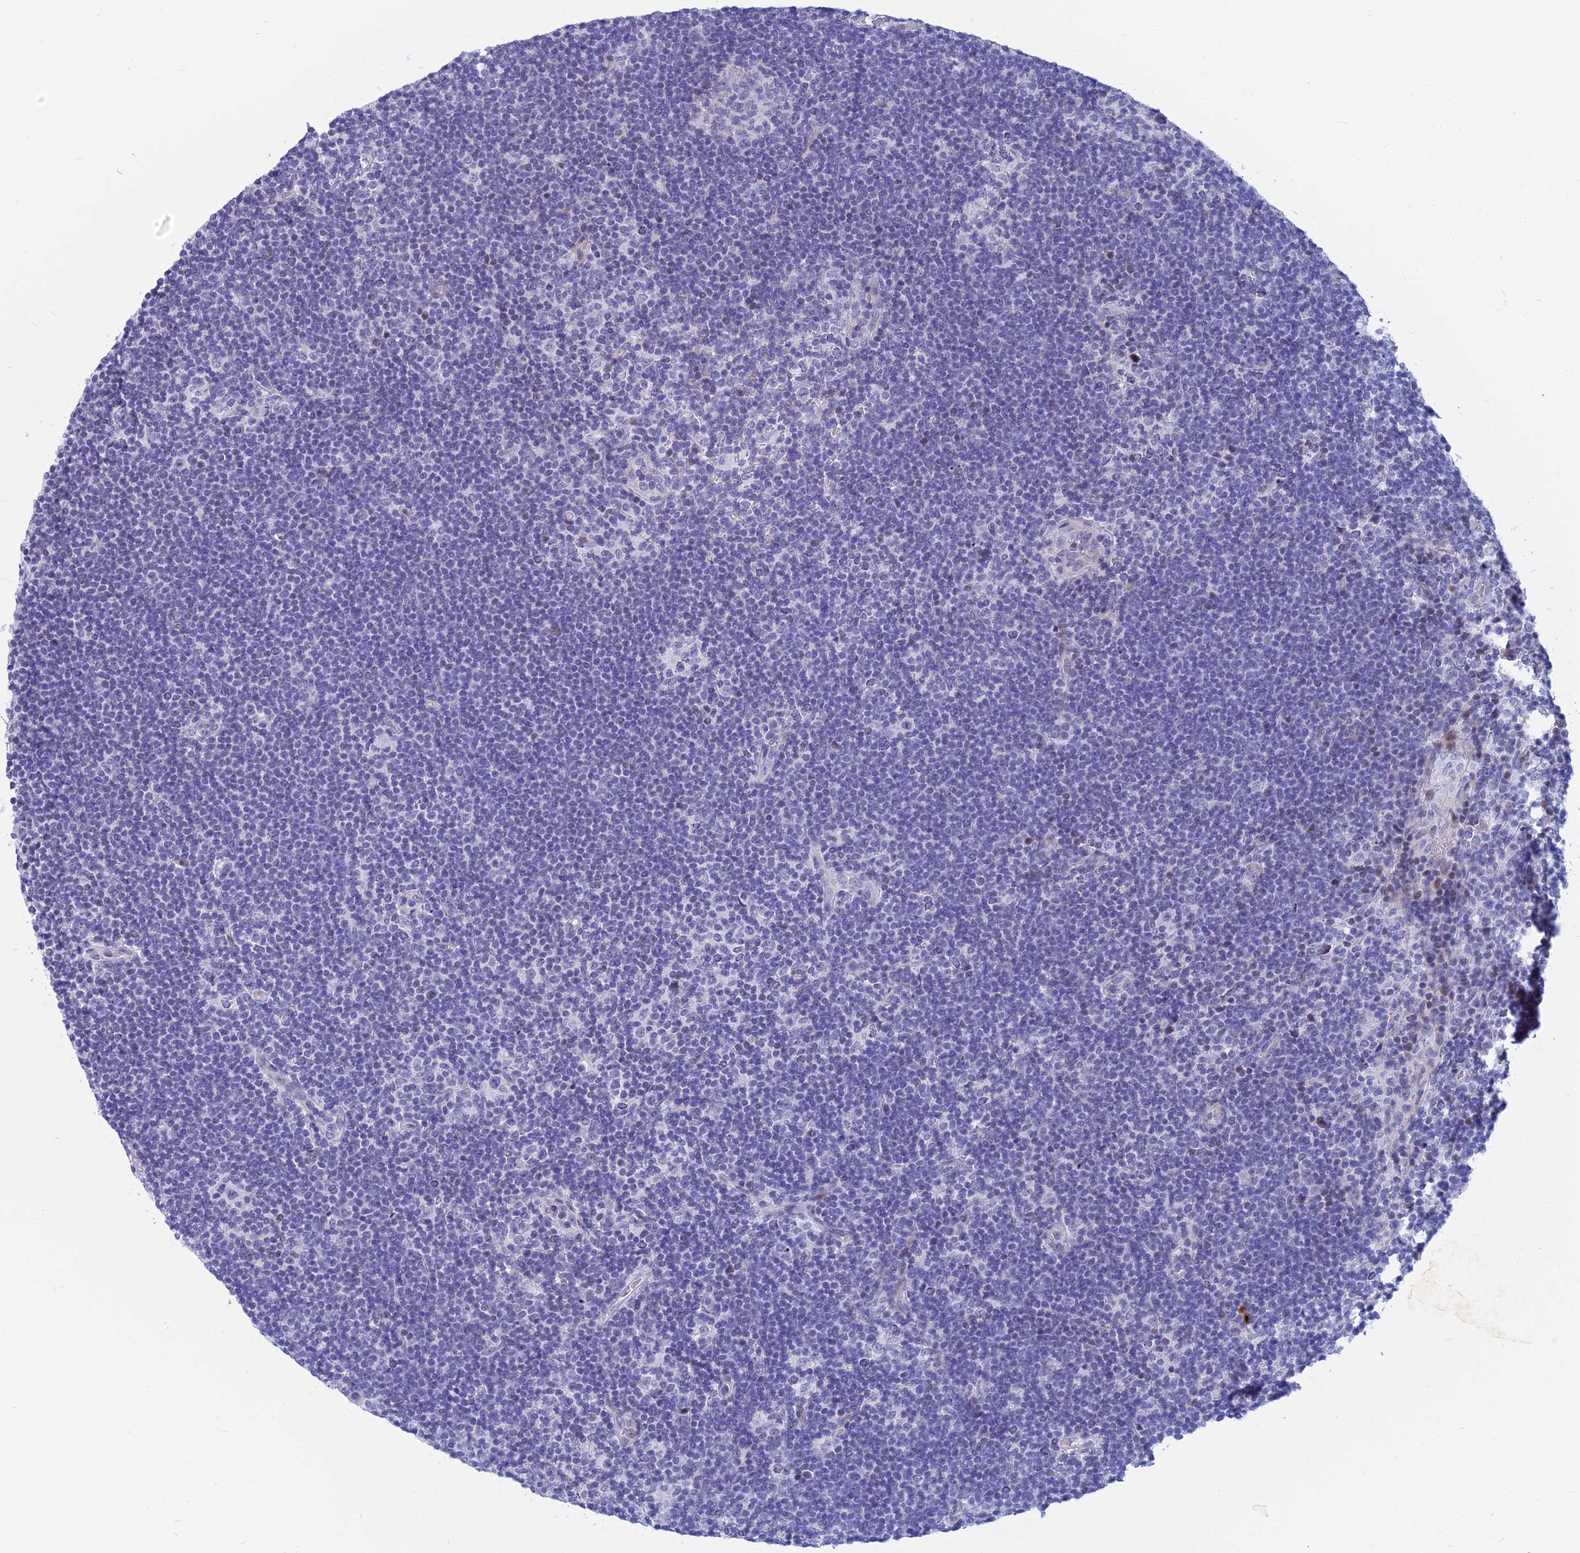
{"staining": {"intensity": "negative", "quantity": "none", "location": "none"}, "tissue": "lymphoma", "cell_type": "Tumor cells", "image_type": "cancer", "snomed": [{"axis": "morphology", "description": "Hodgkin's disease, NOS"}, {"axis": "topography", "description": "Lymph node"}], "caption": "Human lymphoma stained for a protein using immunohistochemistry (IHC) demonstrates no staining in tumor cells.", "gene": "MYBPC2", "patient": {"sex": "female", "age": 57}}